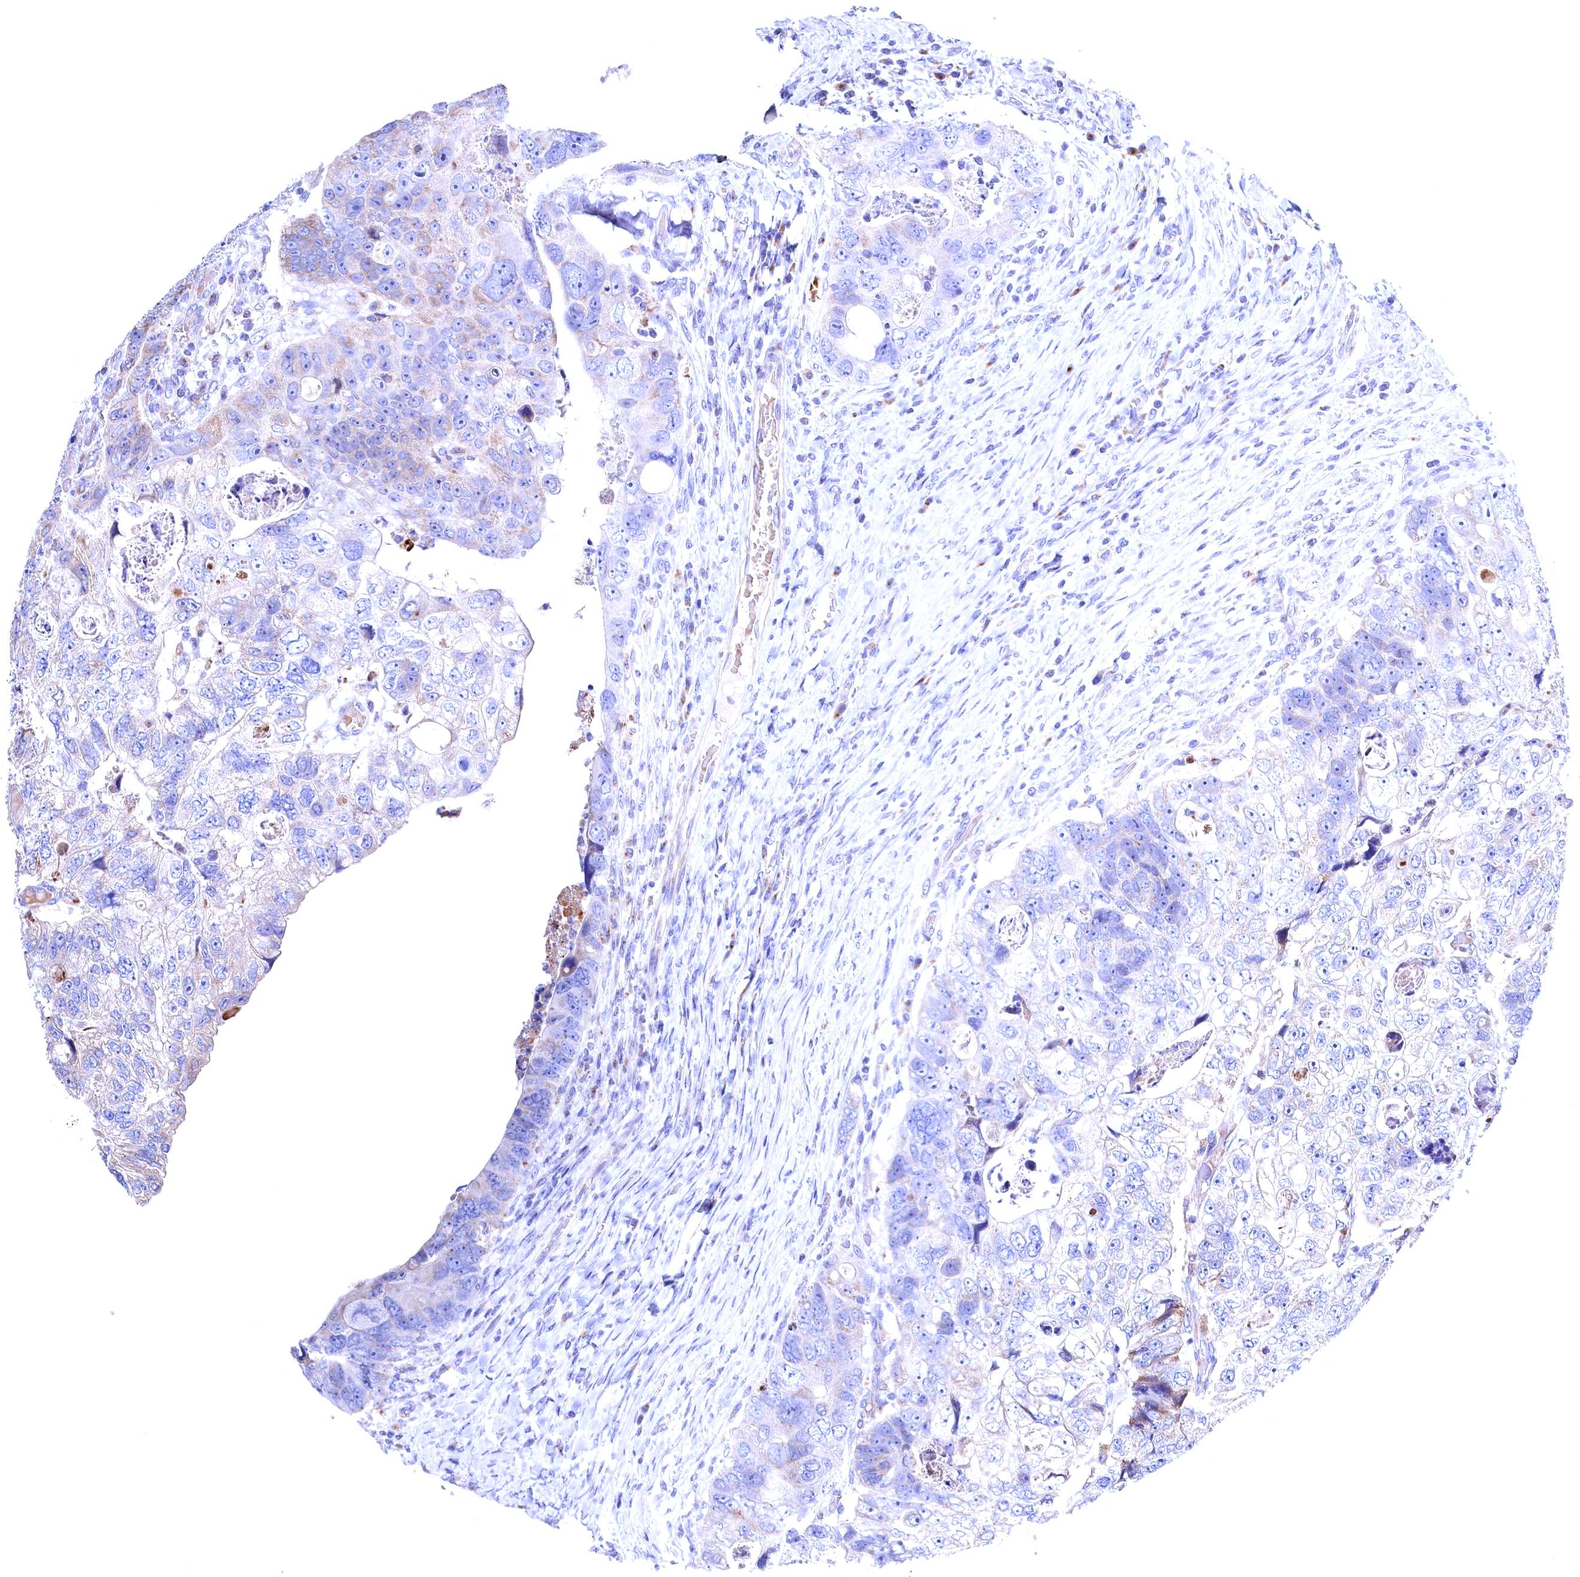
{"staining": {"intensity": "weak", "quantity": "<25%", "location": "cytoplasmic/membranous"}, "tissue": "colorectal cancer", "cell_type": "Tumor cells", "image_type": "cancer", "snomed": [{"axis": "morphology", "description": "Adenocarcinoma, NOS"}, {"axis": "topography", "description": "Rectum"}], "caption": "Protein analysis of colorectal adenocarcinoma shows no significant positivity in tumor cells.", "gene": "GPR108", "patient": {"sex": "male", "age": 59}}